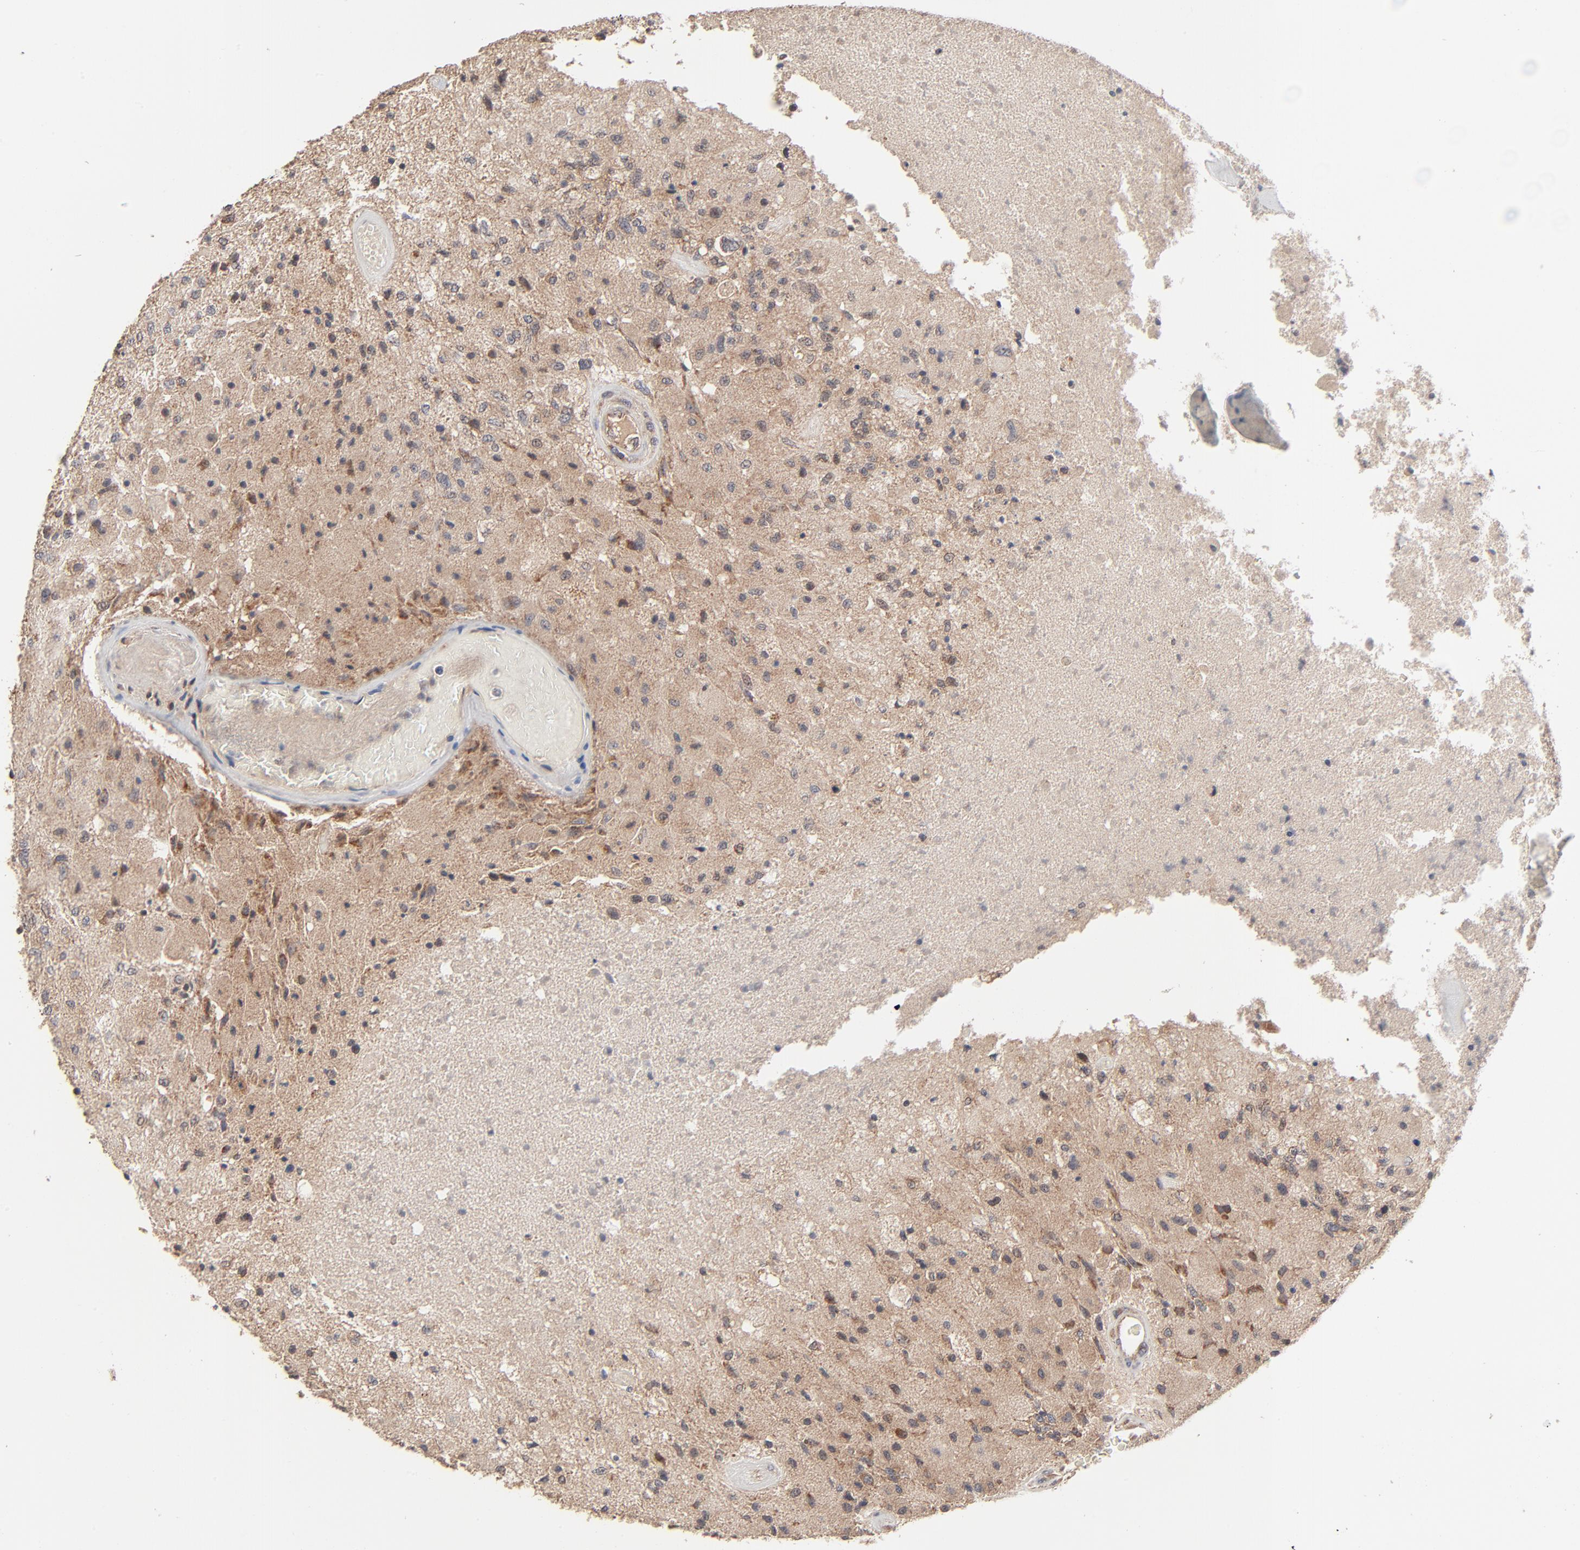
{"staining": {"intensity": "moderate", "quantity": ">75%", "location": "cytoplasmic/membranous"}, "tissue": "glioma", "cell_type": "Tumor cells", "image_type": "cancer", "snomed": [{"axis": "morphology", "description": "Normal tissue, NOS"}, {"axis": "morphology", "description": "Glioma, malignant, High grade"}, {"axis": "topography", "description": "Cerebral cortex"}], "caption": "Glioma stained for a protein demonstrates moderate cytoplasmic/membranous positivity in tumor cells.", "gene": "ABLIM3", "patient": {"sex": "male", "age": 77}}